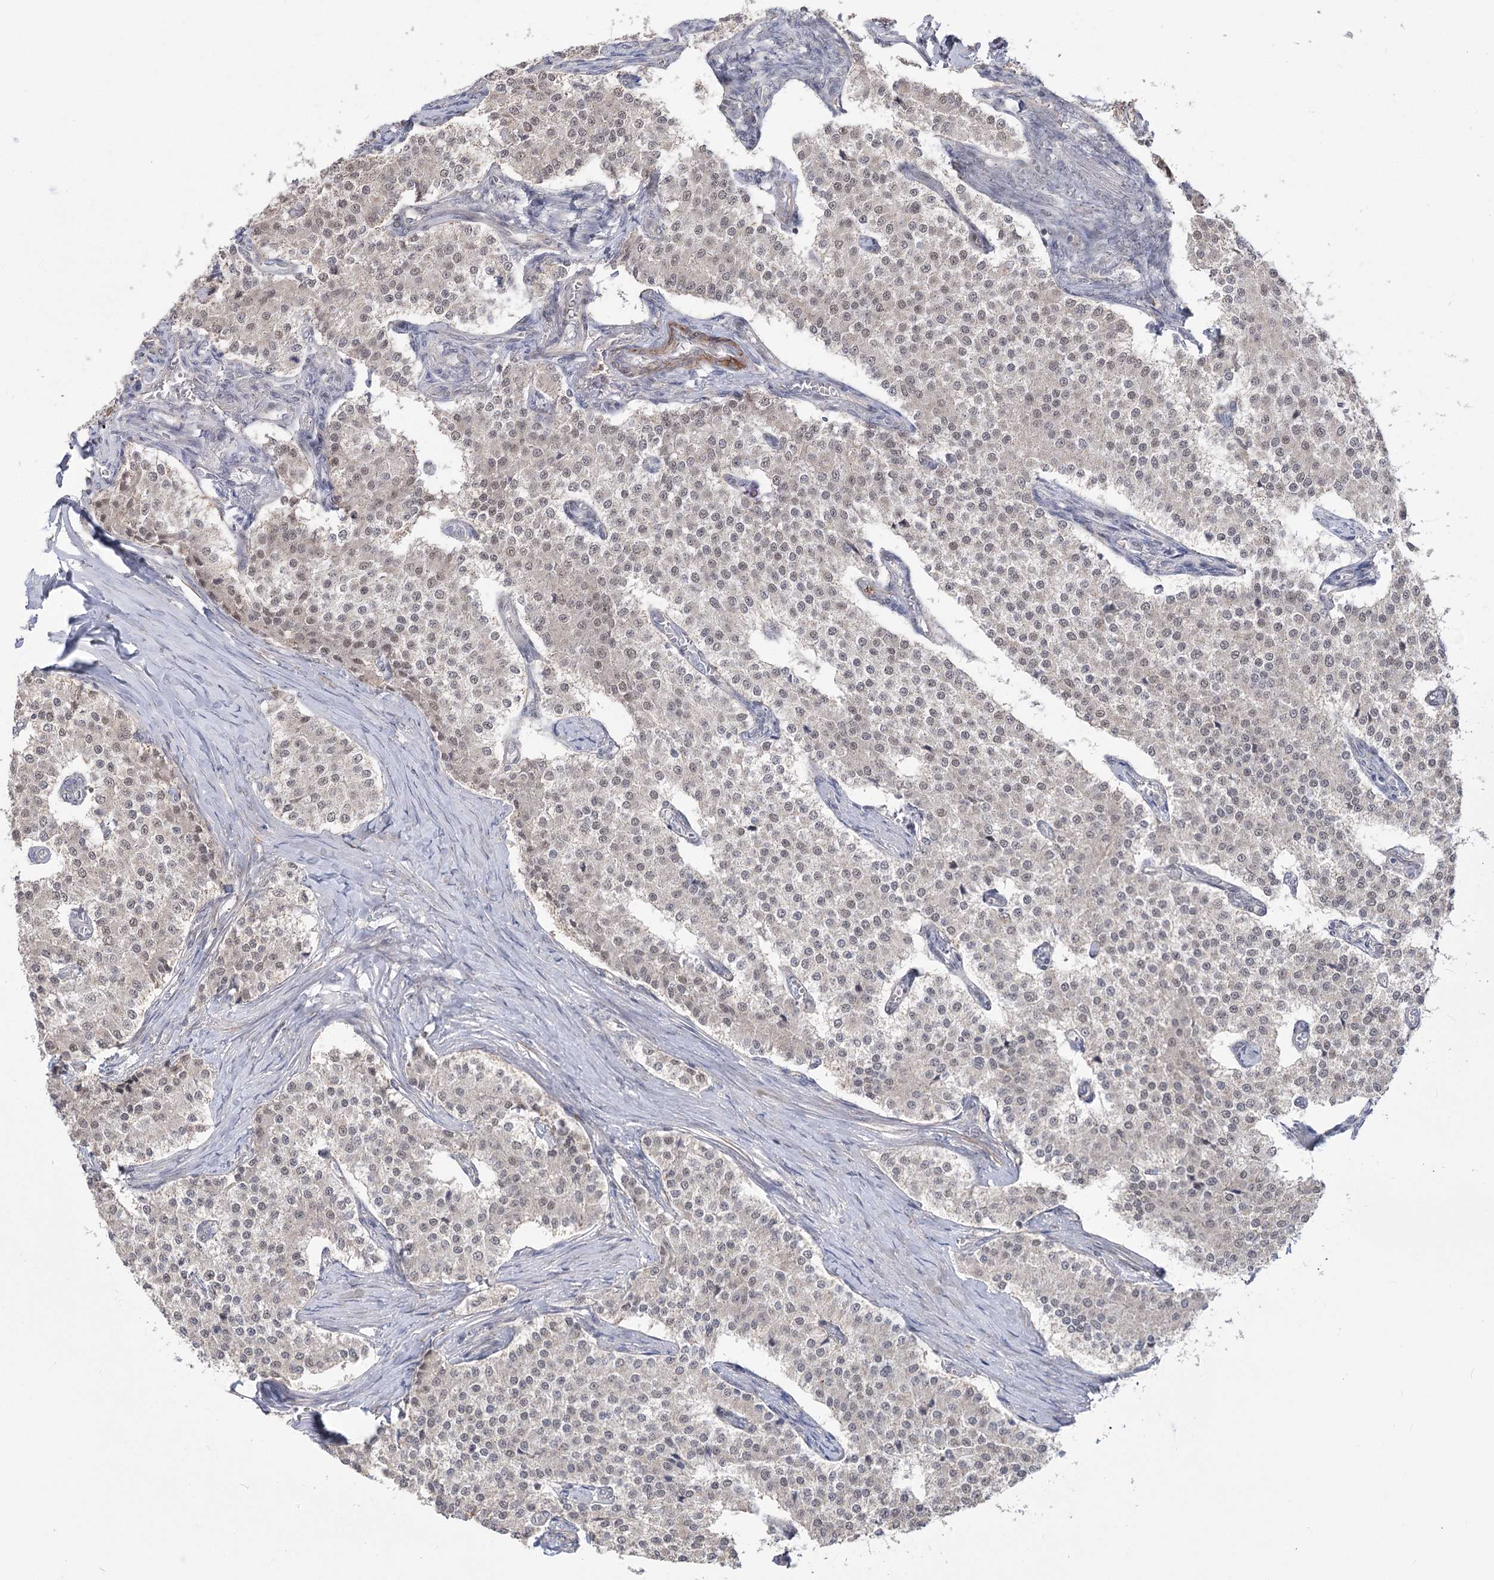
{"staining": {"intensity": "weak", "quantity": ">75%", "location": "cytoplasmic/membranous"}, "tissue": "carcinoid", "cell_type": "Tumor cells", "image_type": "cancer", "snomed": [{"axis": "morphology", "description": "Carcinoid, malignant, NOS"}, {"axis": "topography", "description": "Colon"}], "caption": "An image of carcinoid (malignant) stained for a protein reveals weak cytoplasmic/membranous brown staining in tumor cells.", "gene": "ZSCAN23", "patient": {"sex": "female", "age": 52}}